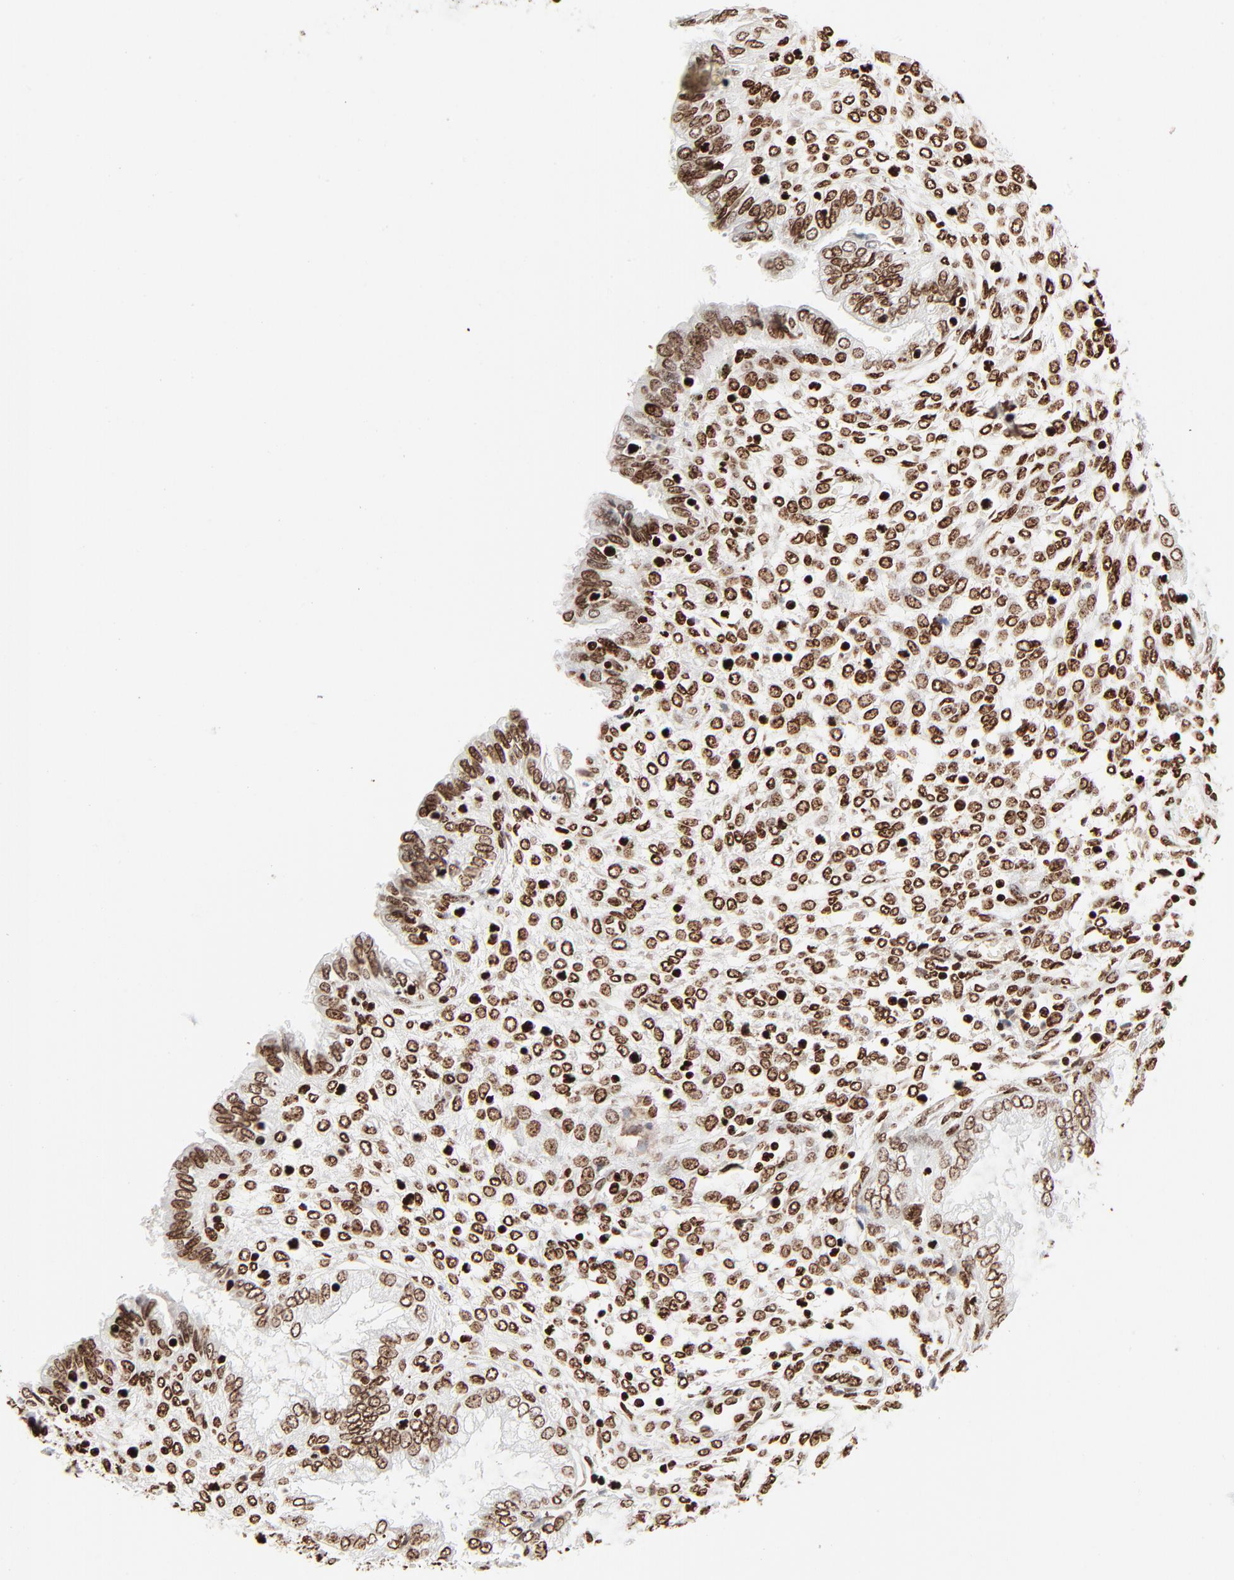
{"staining": {"intensity": "strong", "quantity": ">75%", "location": "nuclear"}, "tissue": "endometrium", "cell_type": "Cells in endometrial stroma", "image_type": "normal", "snomed": [{"axis": "morphology", "description": "Normal tissue, NOS"}, {"axis": "topography", "description": "Endometrium"}], "caption": "A brown stain highlights strong nuclear staining of a protein in cells in endometrial stroma of unremarkable human endometrium. (Brightfield microscopy of DAB IHC at high magnification).", "gene": "HMGB1", "patient": {"sex": "female", "age": 33}}